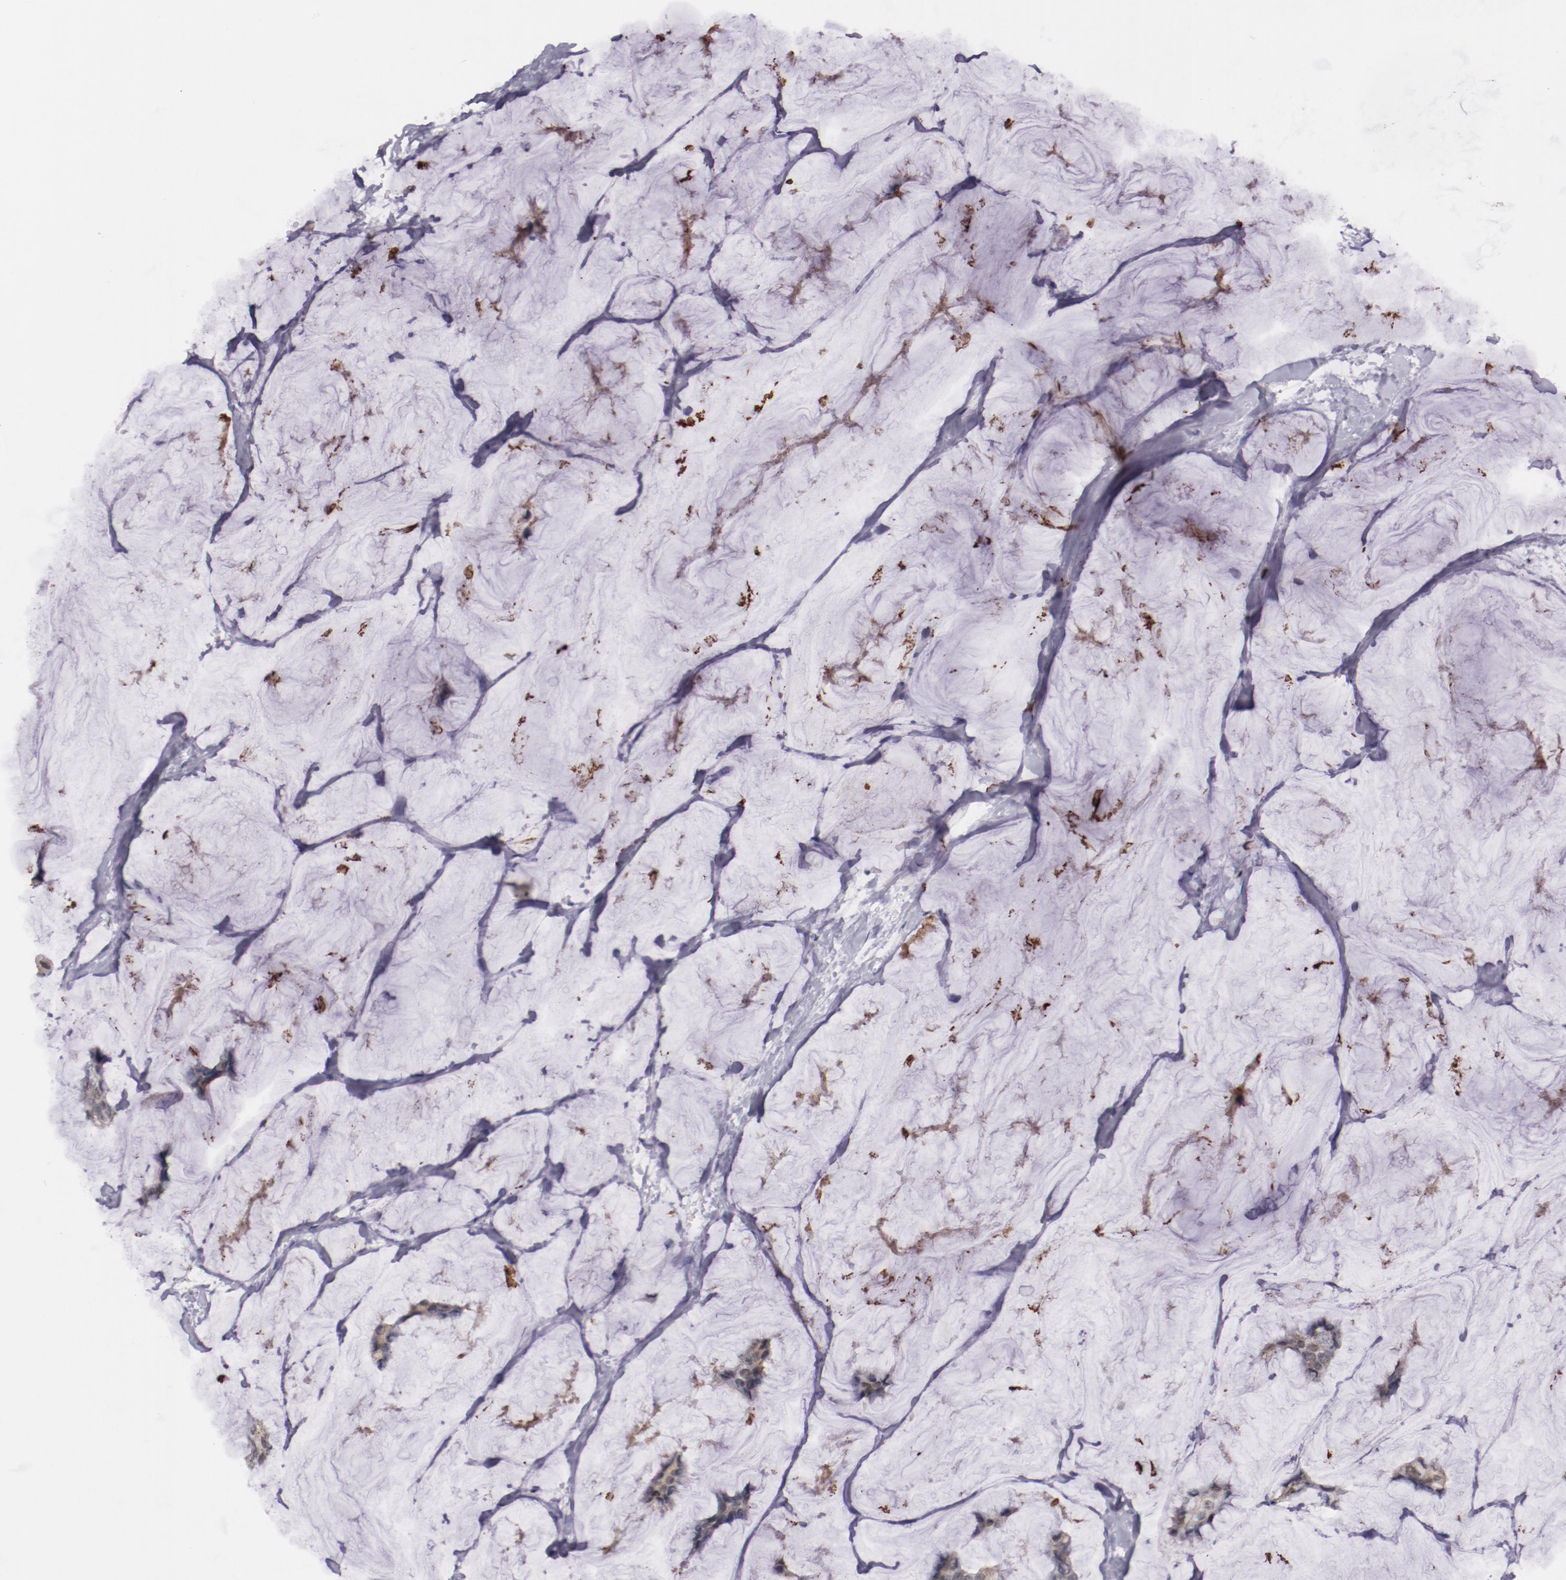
{"staining": {"intensity": "moderate", "quantity": ">75%", "location": "cytoplasmic/membranous"}, "tissue": "breast cancer", "cell_type": "Tumor cells", "image_type": "cancer", "snomed": [{"axis": "morphology", "description": "Normal tissue, NOS"}, {"axis": "morphology", "description": "Duct carcinoma"}, {"axis": "topography", "description": "Breast"}], "caption": "Protein positivity by IHC demonstrates moderate cytoplasmic/membranous staining in approximately >75% of tumor cells in breast cancer (intraductal carcinoma).", "gene": "SYP", "patient": {"sex": "female", "age": 50}}